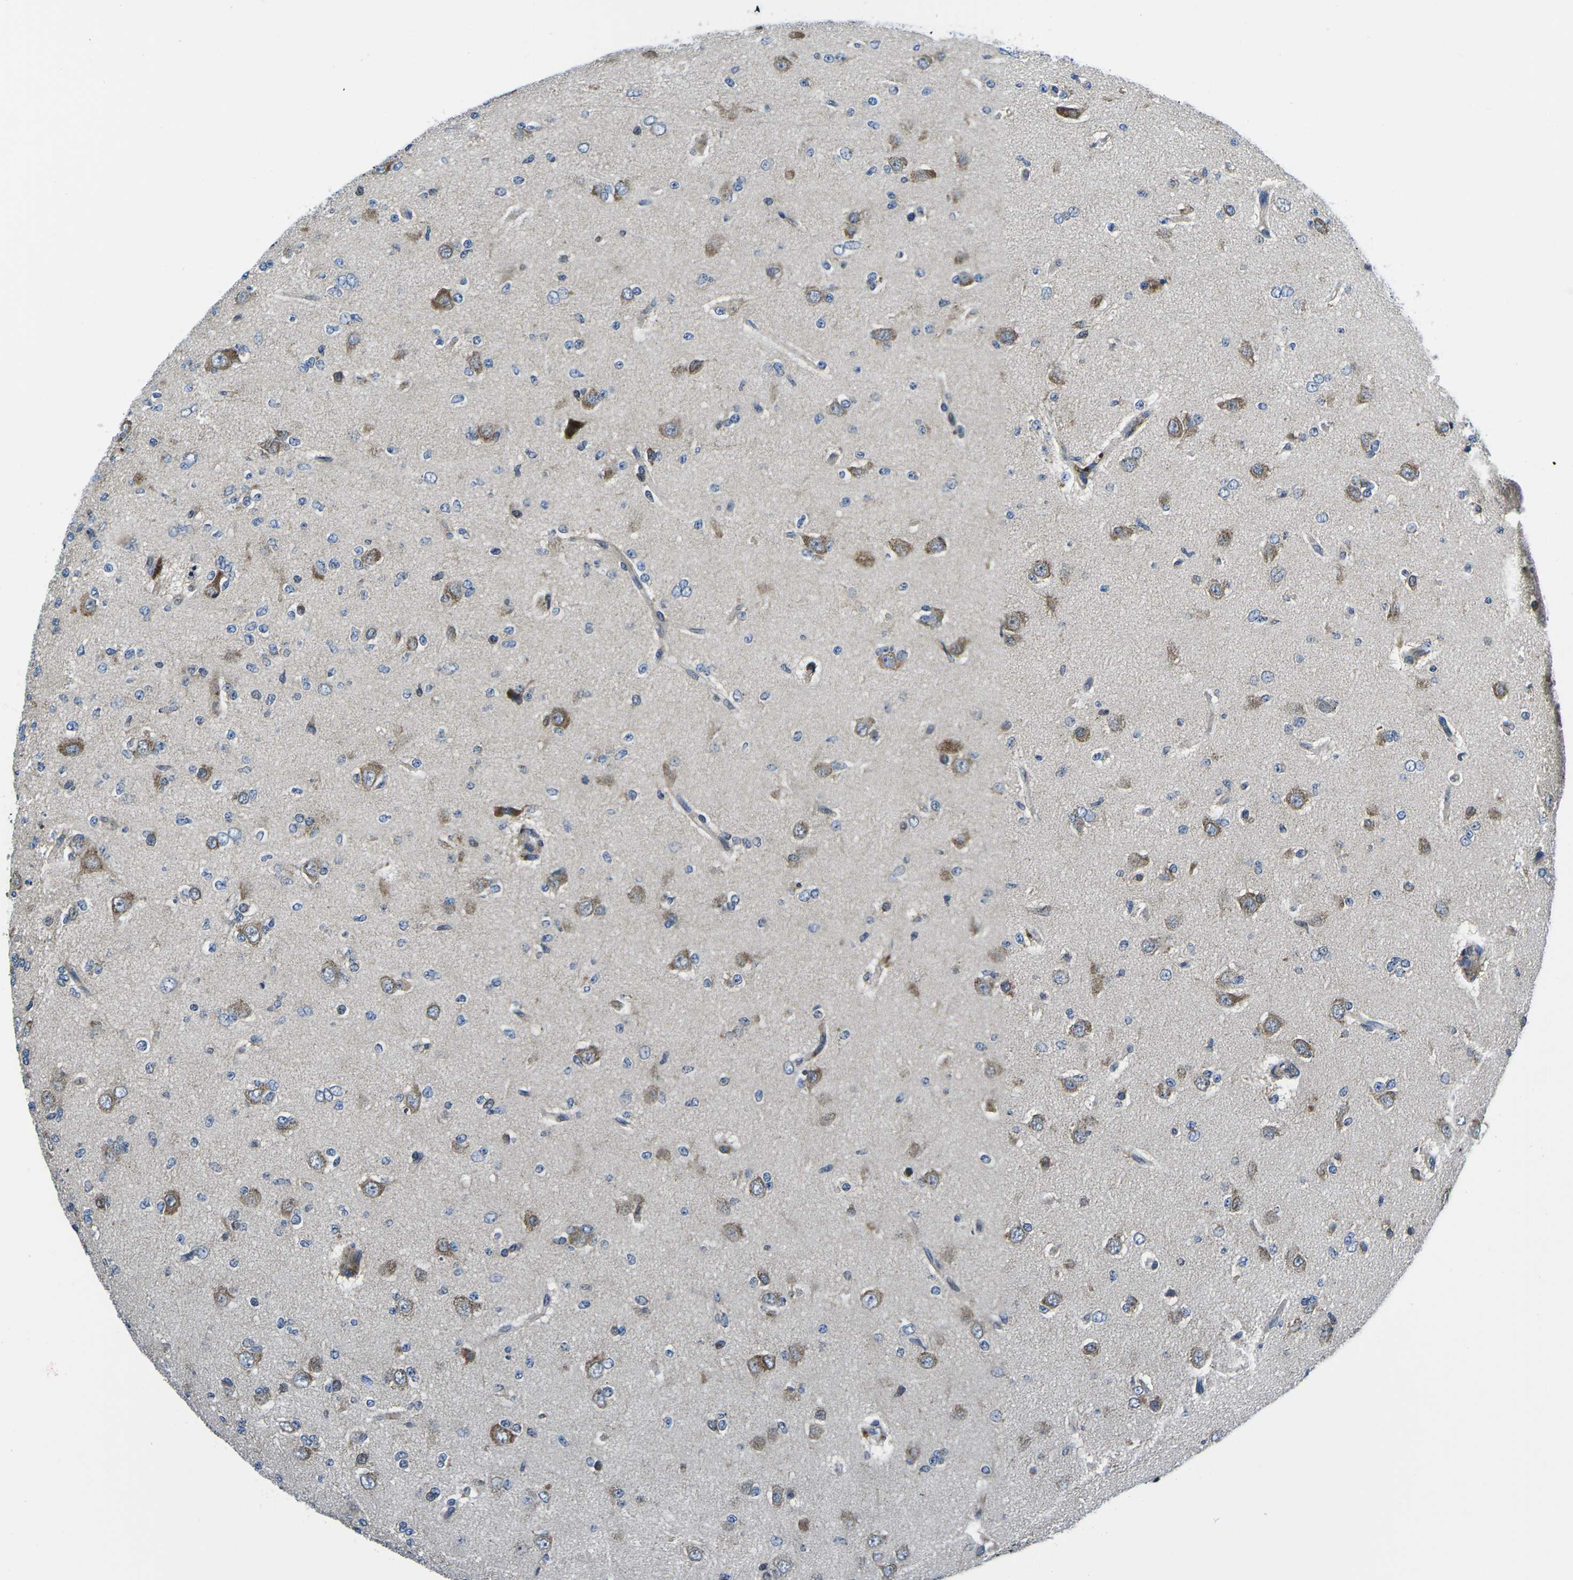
{"staining": {"intensity": "weak", "quantity": "<25%", "location": "cytoplasmic/membranous"}, "tissue": "glioma", "cell_type": "Tumor cells", "image_type": "cancer", "snomed": [{"axis": "morphology", "description": "Glioma, malignant, Low grade"}, {"axis": "topography", "description": "Brain"}], "caption": "This is an immunohistochemistry image of human malignant glioma (low-grade). There is no expression in tumor cells.", "gene": "EIF4E", "patient": {"sex": "male", "age": 38}}